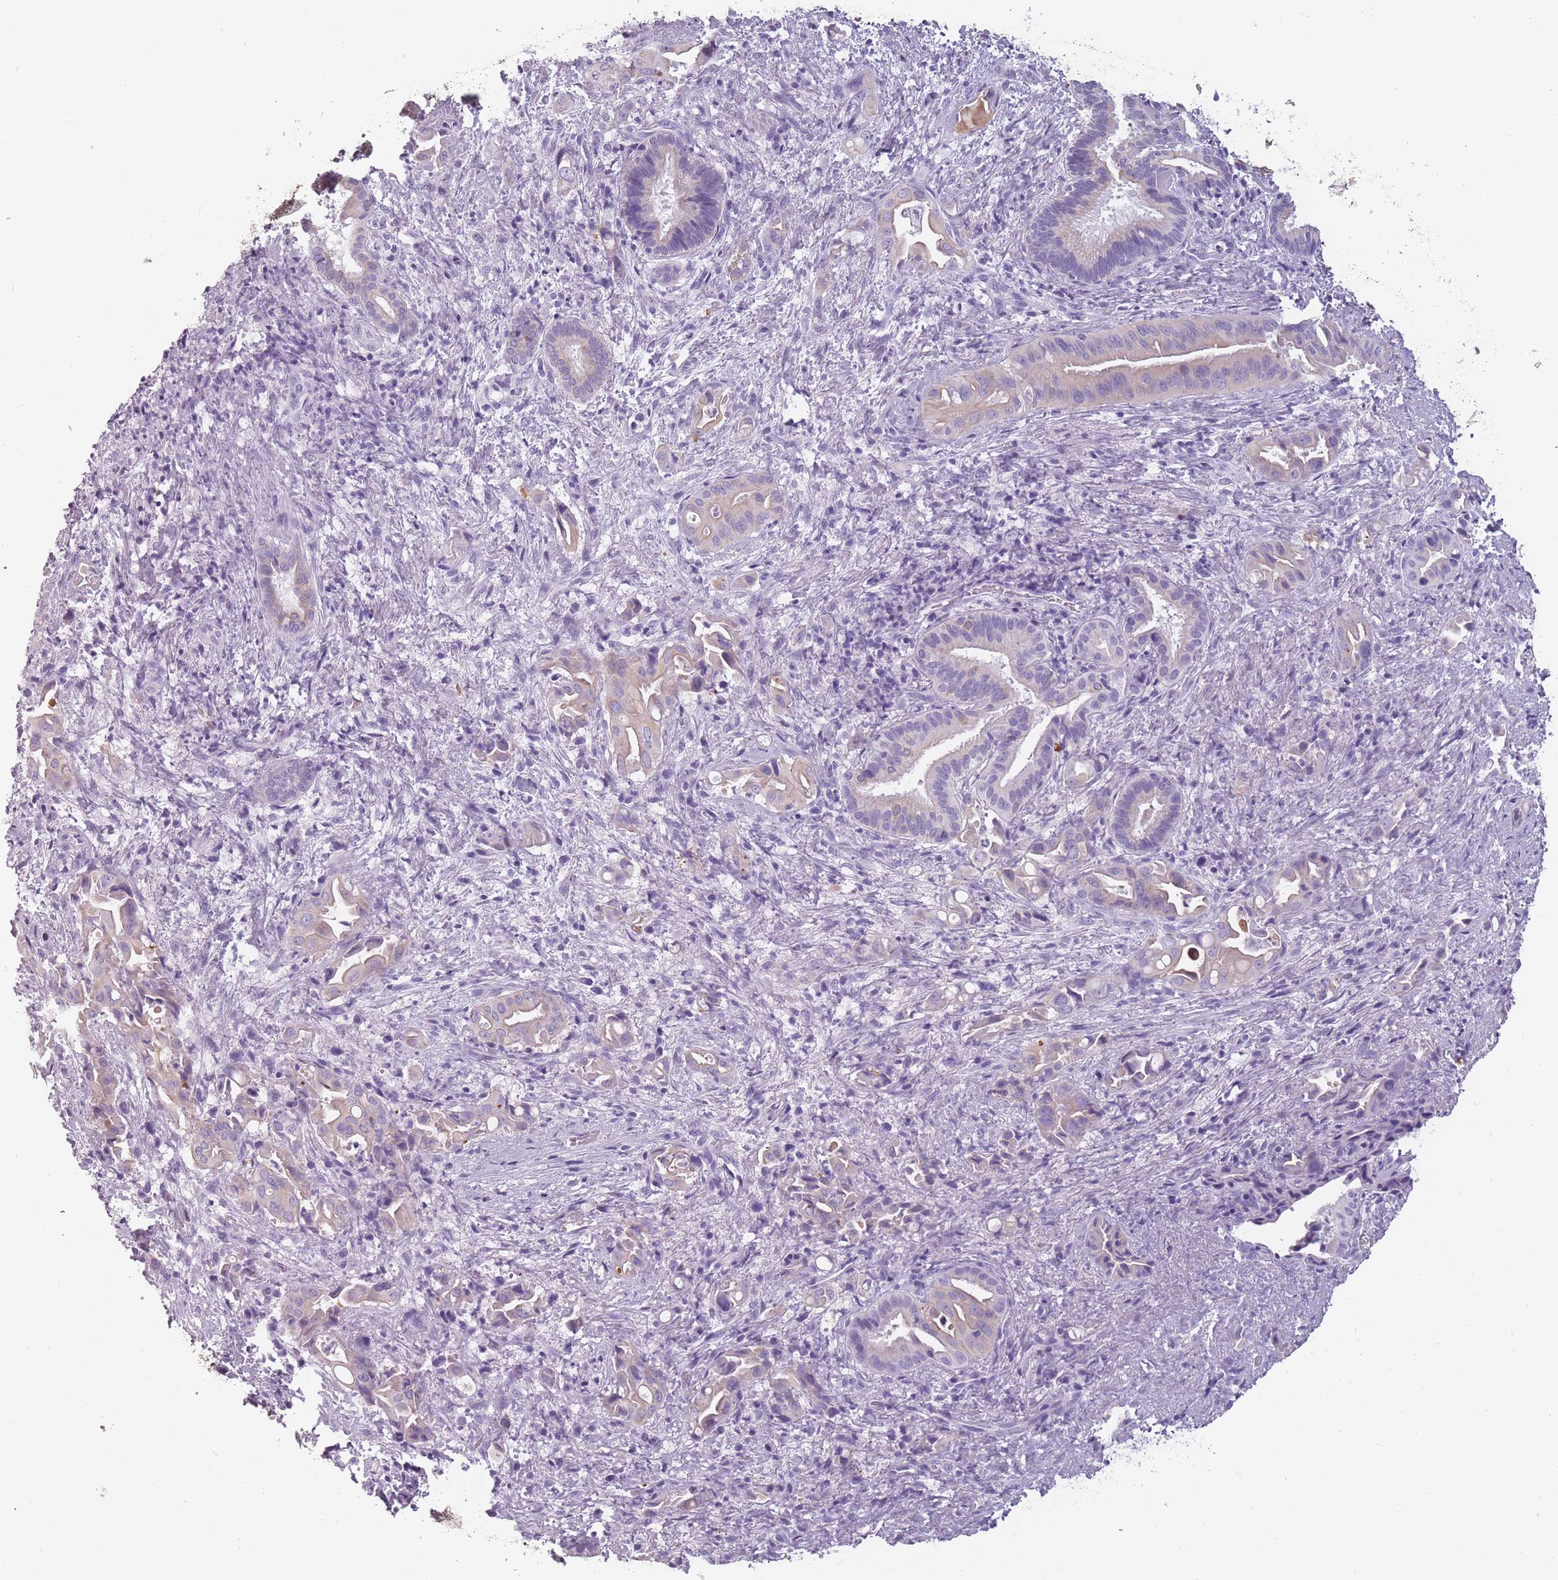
{"staining": {"intensity": "negative", "quantity": "none", "location": "none"}, "tissue": "liver cancer", "cell_type": "Tumor cells", "image_type": "cancer", "snomed": [{"axis": "morphology", "description": "Cholangiocarcinoma"}, {"axis": "topography", "description": "Liver"}], "caption": "Immunohistochemical staining of cholangiocarcinoma (liver) shows no significant positivity in tumor cells. (DAB immunohistochemistry with hematoxylin counter stain).", "gene": "PPFIA3", "patient": {"sex": "female", "age": 68}}